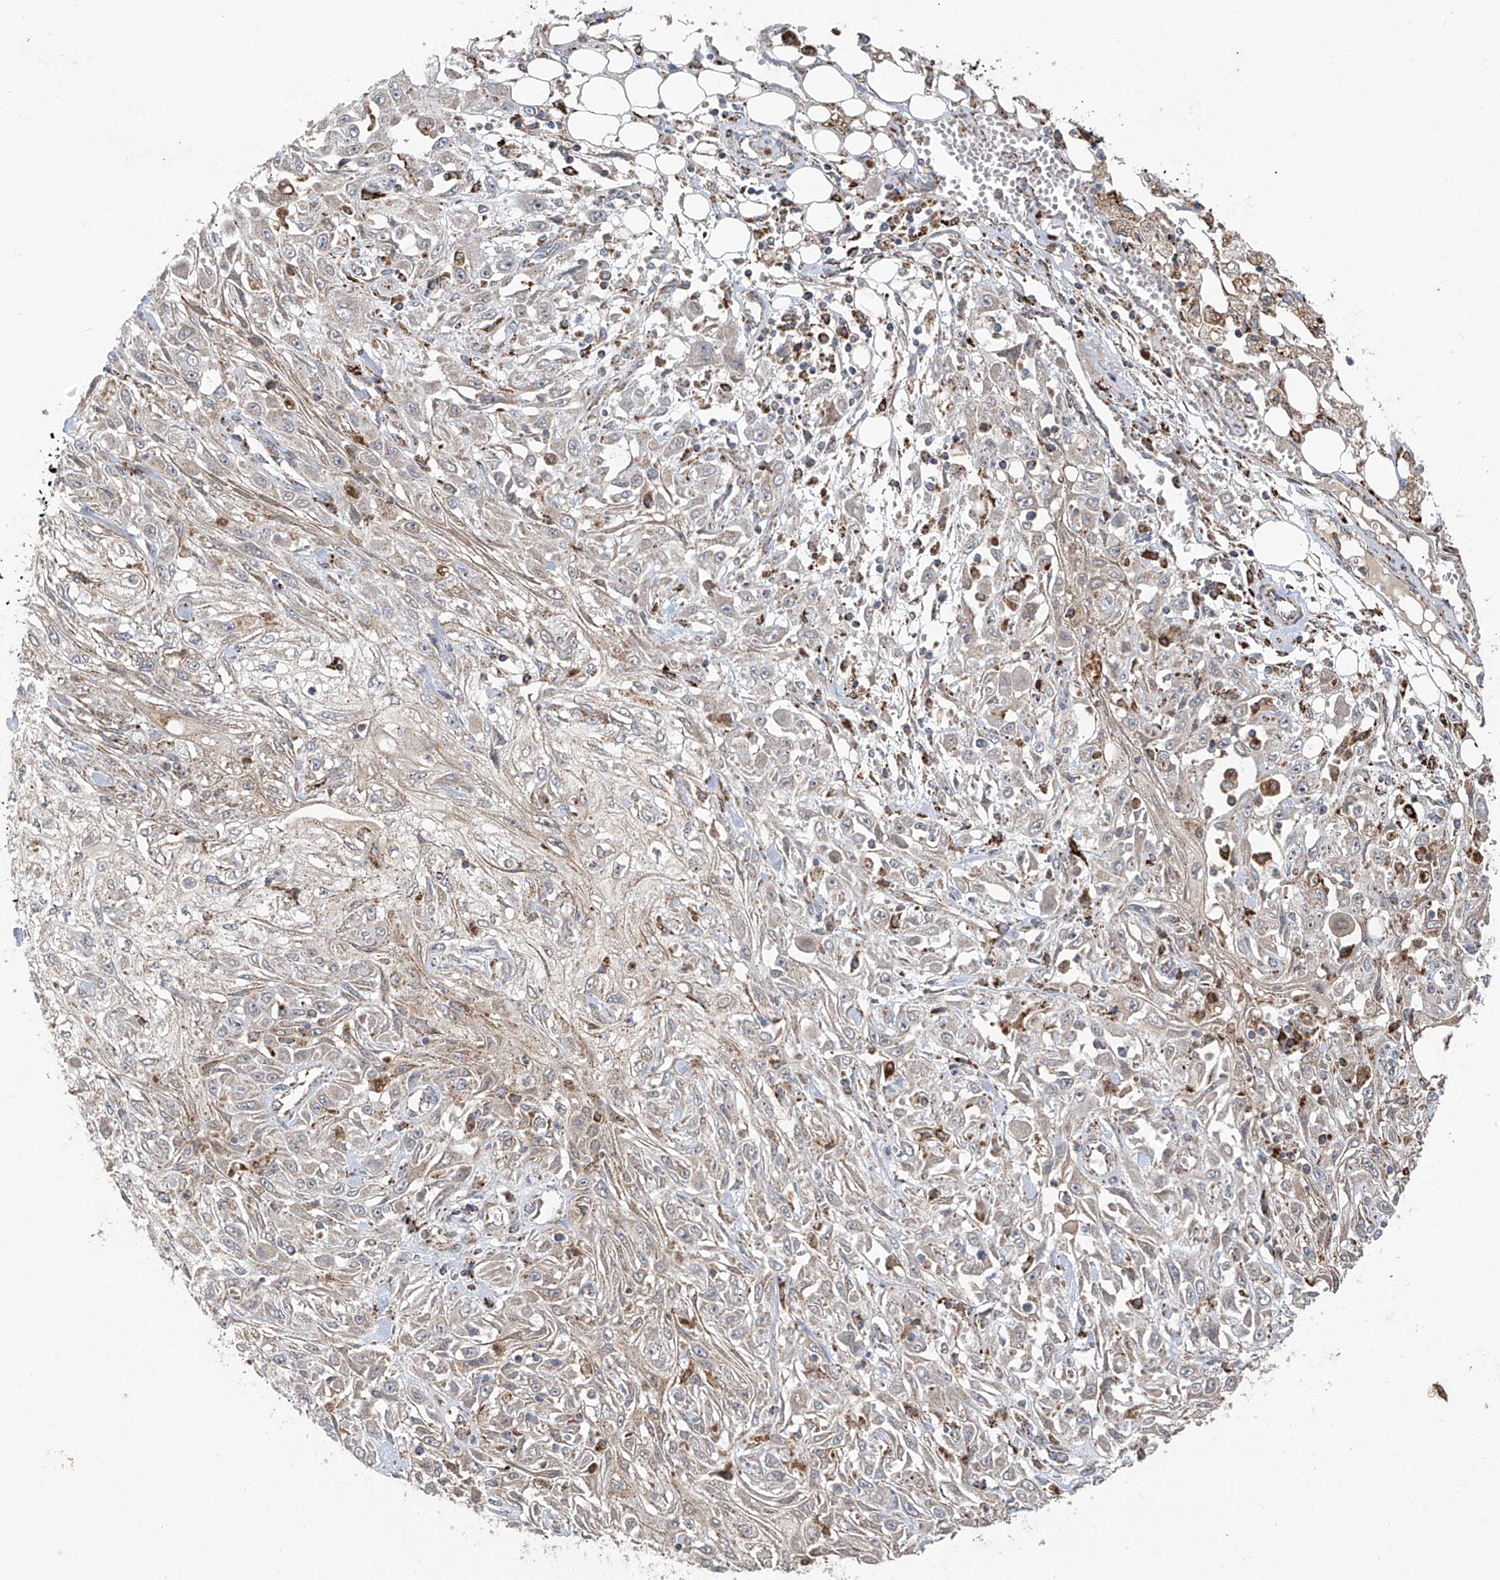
{"staining": {"intensity": "weak", "quantity": "25%-75%", "location": "cytoplasmic/membranous"}, "tissue": "skin cancer", "cell_type": "Tumor cells", "image_type": "cancer", "snomed": [{"axis": "morphology", "description": "Squamous cell carcinoma, NOS"}, {"axis": "morphology", "description": "Squamous cell carcinoma, metastatic, NOS"}, {"axis": "topography", "description": "Skin"}, {"axis": "topography", "description": "Lymph node"}], "caption": "High-magnification brightfield microscopy of skin cancer (squamous cell carcinoma) stained with DAB (brown) and counterstained with hematoxylin (blue). tumor cells exhibit weak cytoplasmic/membranous positivity is identified in approximately25%-75% of cells. Nuclei are stained in blue.", "gene": "C2orf74", "patient": {"sex": "male", "age": 75}}